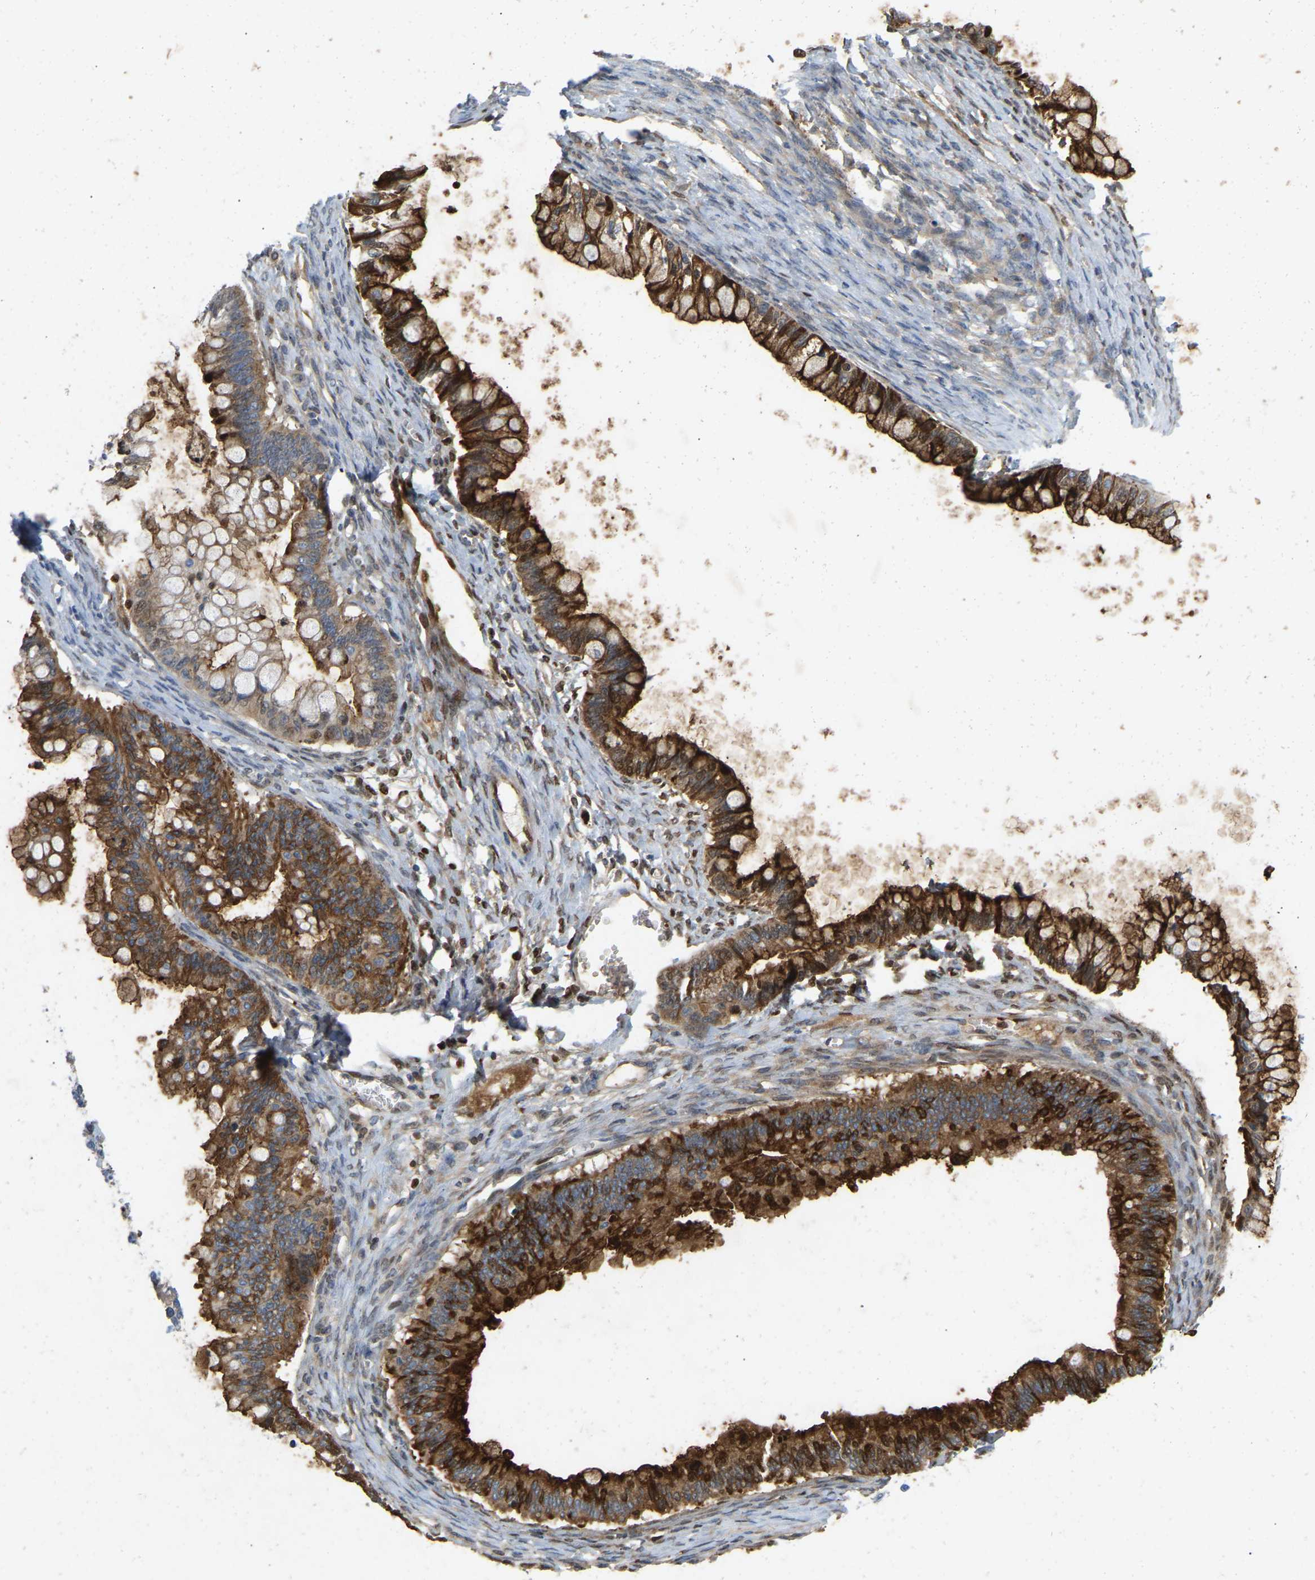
{"staining": {"intensity": "strong", "quantity": ">75%", "location": "cytoplasmic/membranous"}, "tissue": "ovarian cancer", "cell_type": "Tumor cells", "image_type": "cancer", "snomed": [{"axis": "morphology", "description": "Cystadenocarcinoma, mucinous, NOS"}, {"axis": "topography", "description": "Ovary"}], "caption": "Ovarian cancer stained with DAB (3,3'-diaminobenzidine) IHC demonstrates high levels of strong cytoplasmic/membranous positivity in approximately >75% of tumor cells.", "gene": "RHEB", "patient": {"sex": "female", "age": 57}}